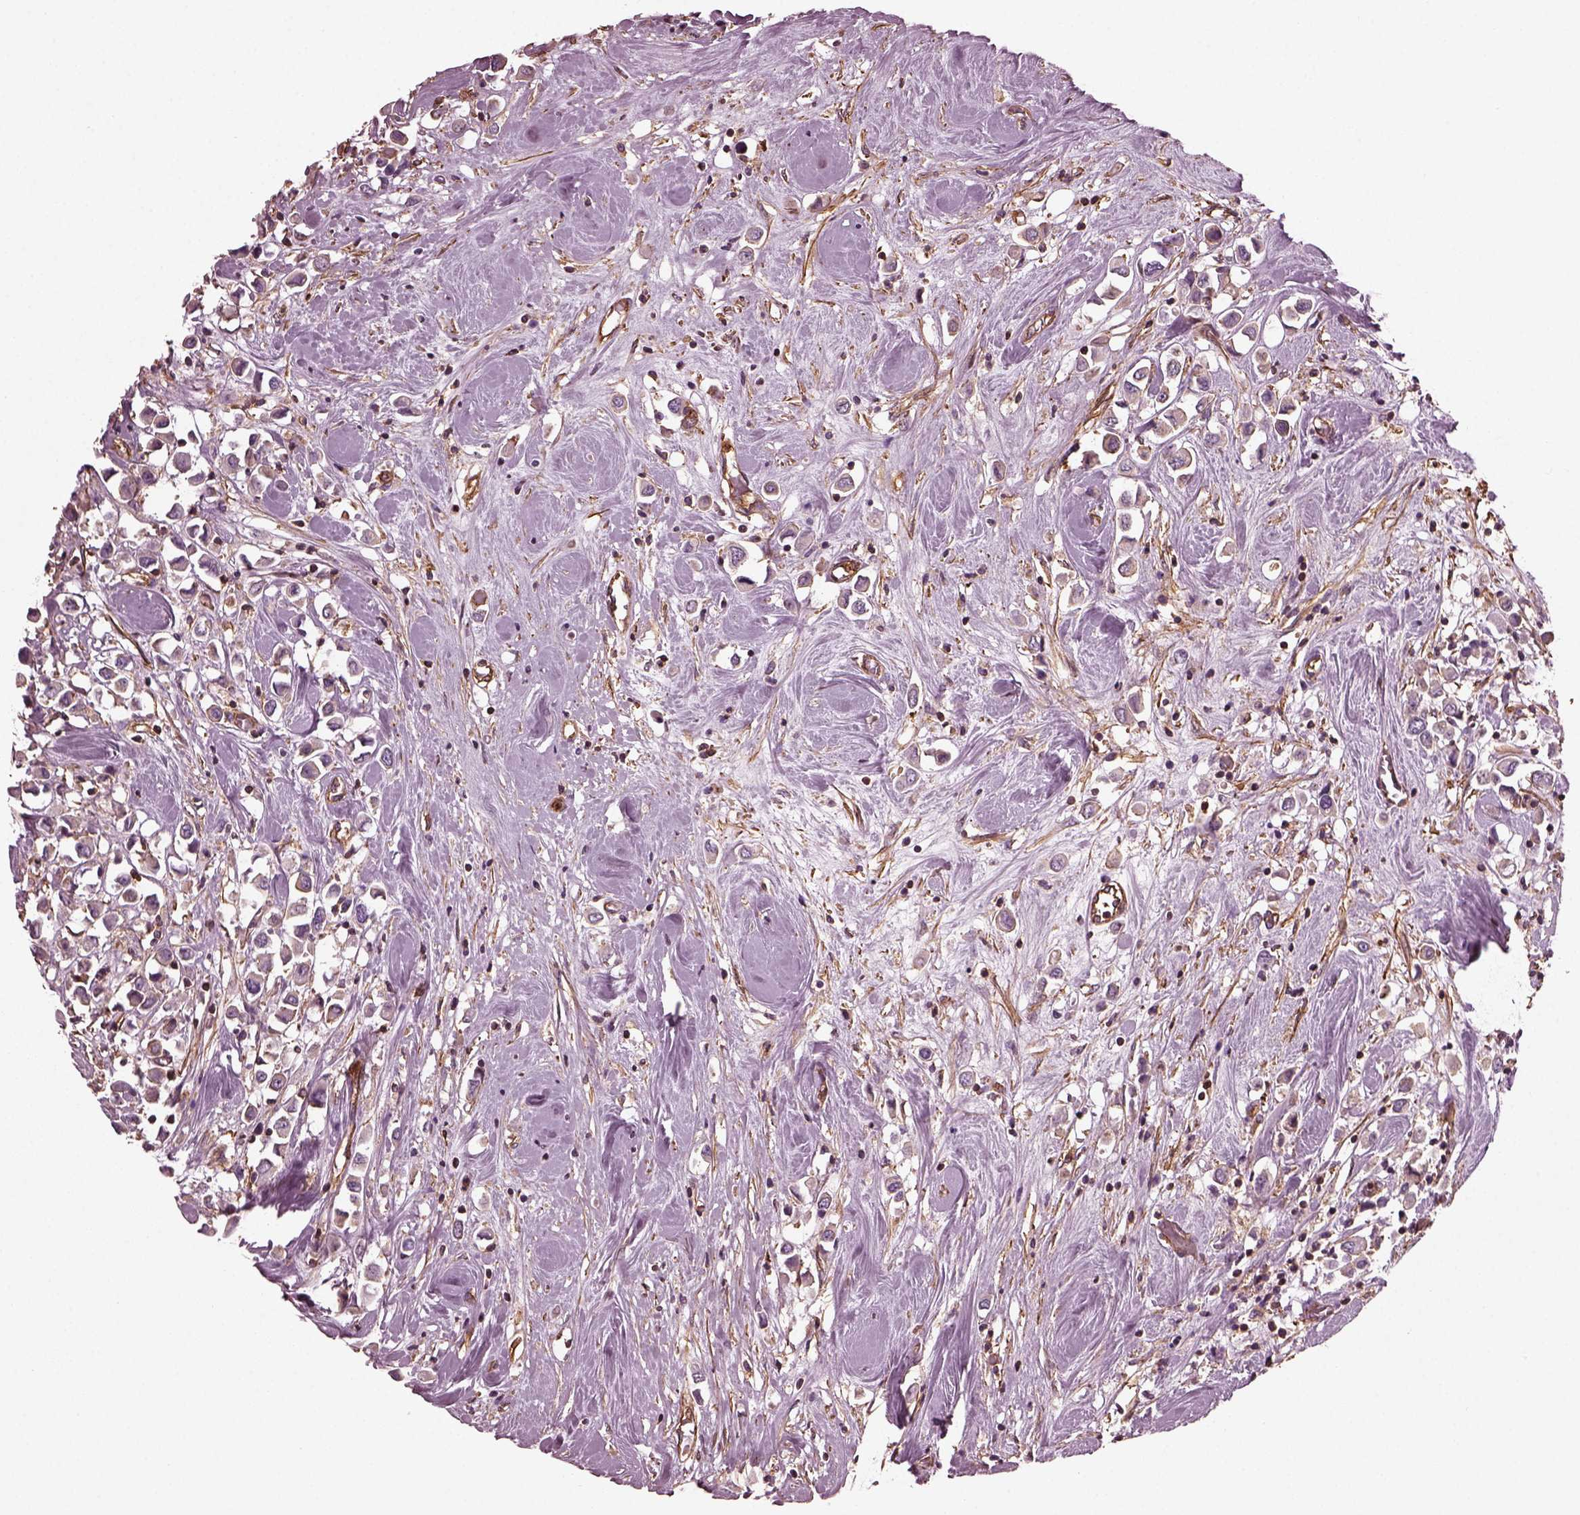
{"staining": {"intensity": "weak", "quantity": "<25%", "location": "cytoplasmic/membranous"}, "tissue": "breast cancer", "cell_type": "Tumor cells", "image_type": "cancer", "snomed": [{"axis": "morphology", "description": "Duct carcinoma"}, {"axis": "topography", "description": "Breast"}], "caption": "Immunohistochemical staining of human breast cancer shows no significant positivity in tumor cells.", "gene": "MYL6", "patient": {"sex": "female", "age": 61}}